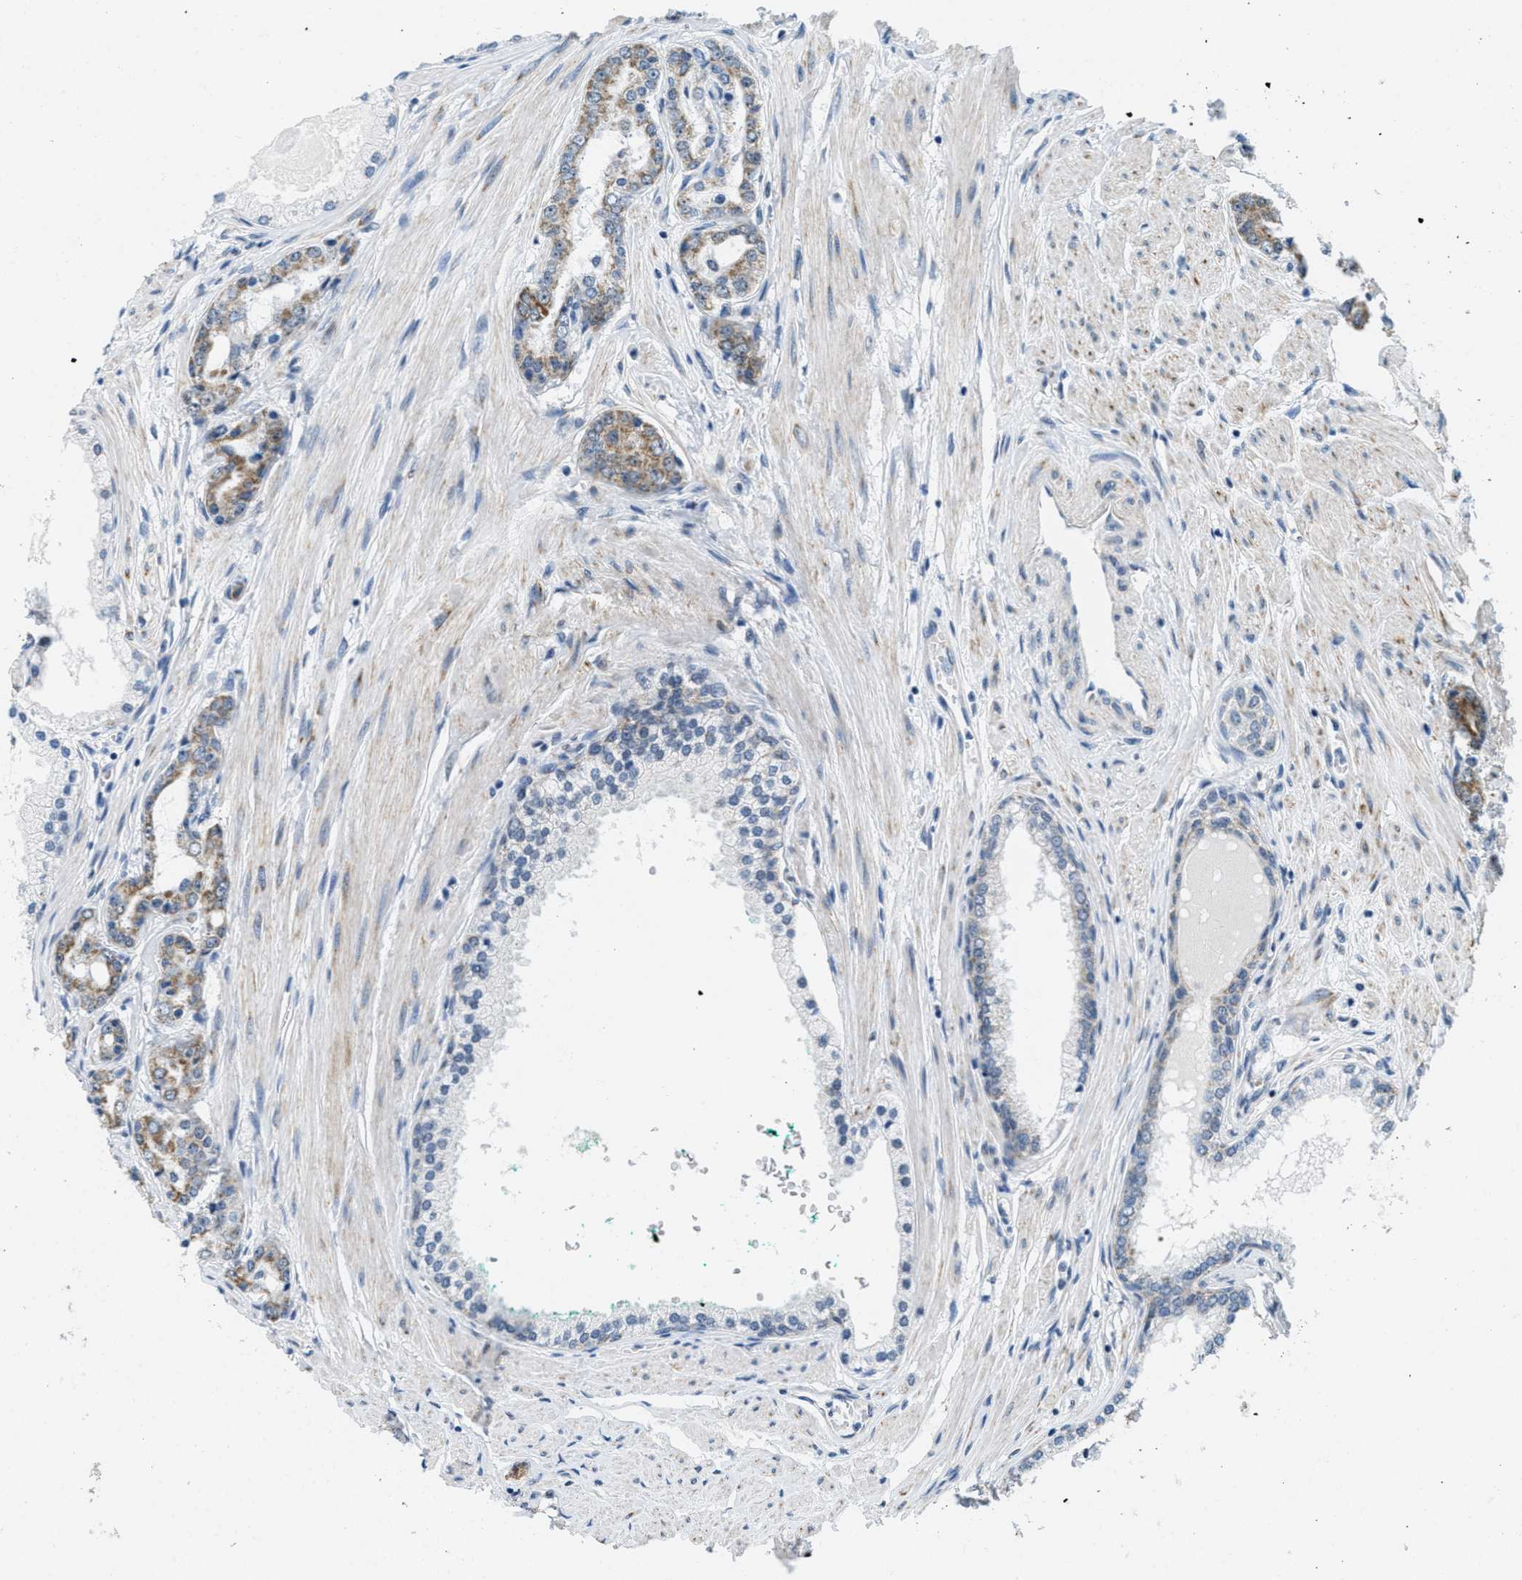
{"staining": {"intensity": "moderate", "quantity": ">75%", "location": "cytoplasmic/membranous"}, "tissue": "prostate cancer", "cell_type": "Tumor cells", "image_type": "cancer", "snomed": [{"axis": "morphology", "description": "Adenocarcinoma, Low grade"}, {"axis": "topography", "description": "Prostate"}], "caption": "Protein expression by immunohistochemistry (IHC) displays moderate cytoplasmic/membranous staining in approximately >75% of tumor cells in prostate cancer (adenocarcinoma (low-grade)).", "gene": "TOMM70", "patient": {"sex": "male", "age": 63}}